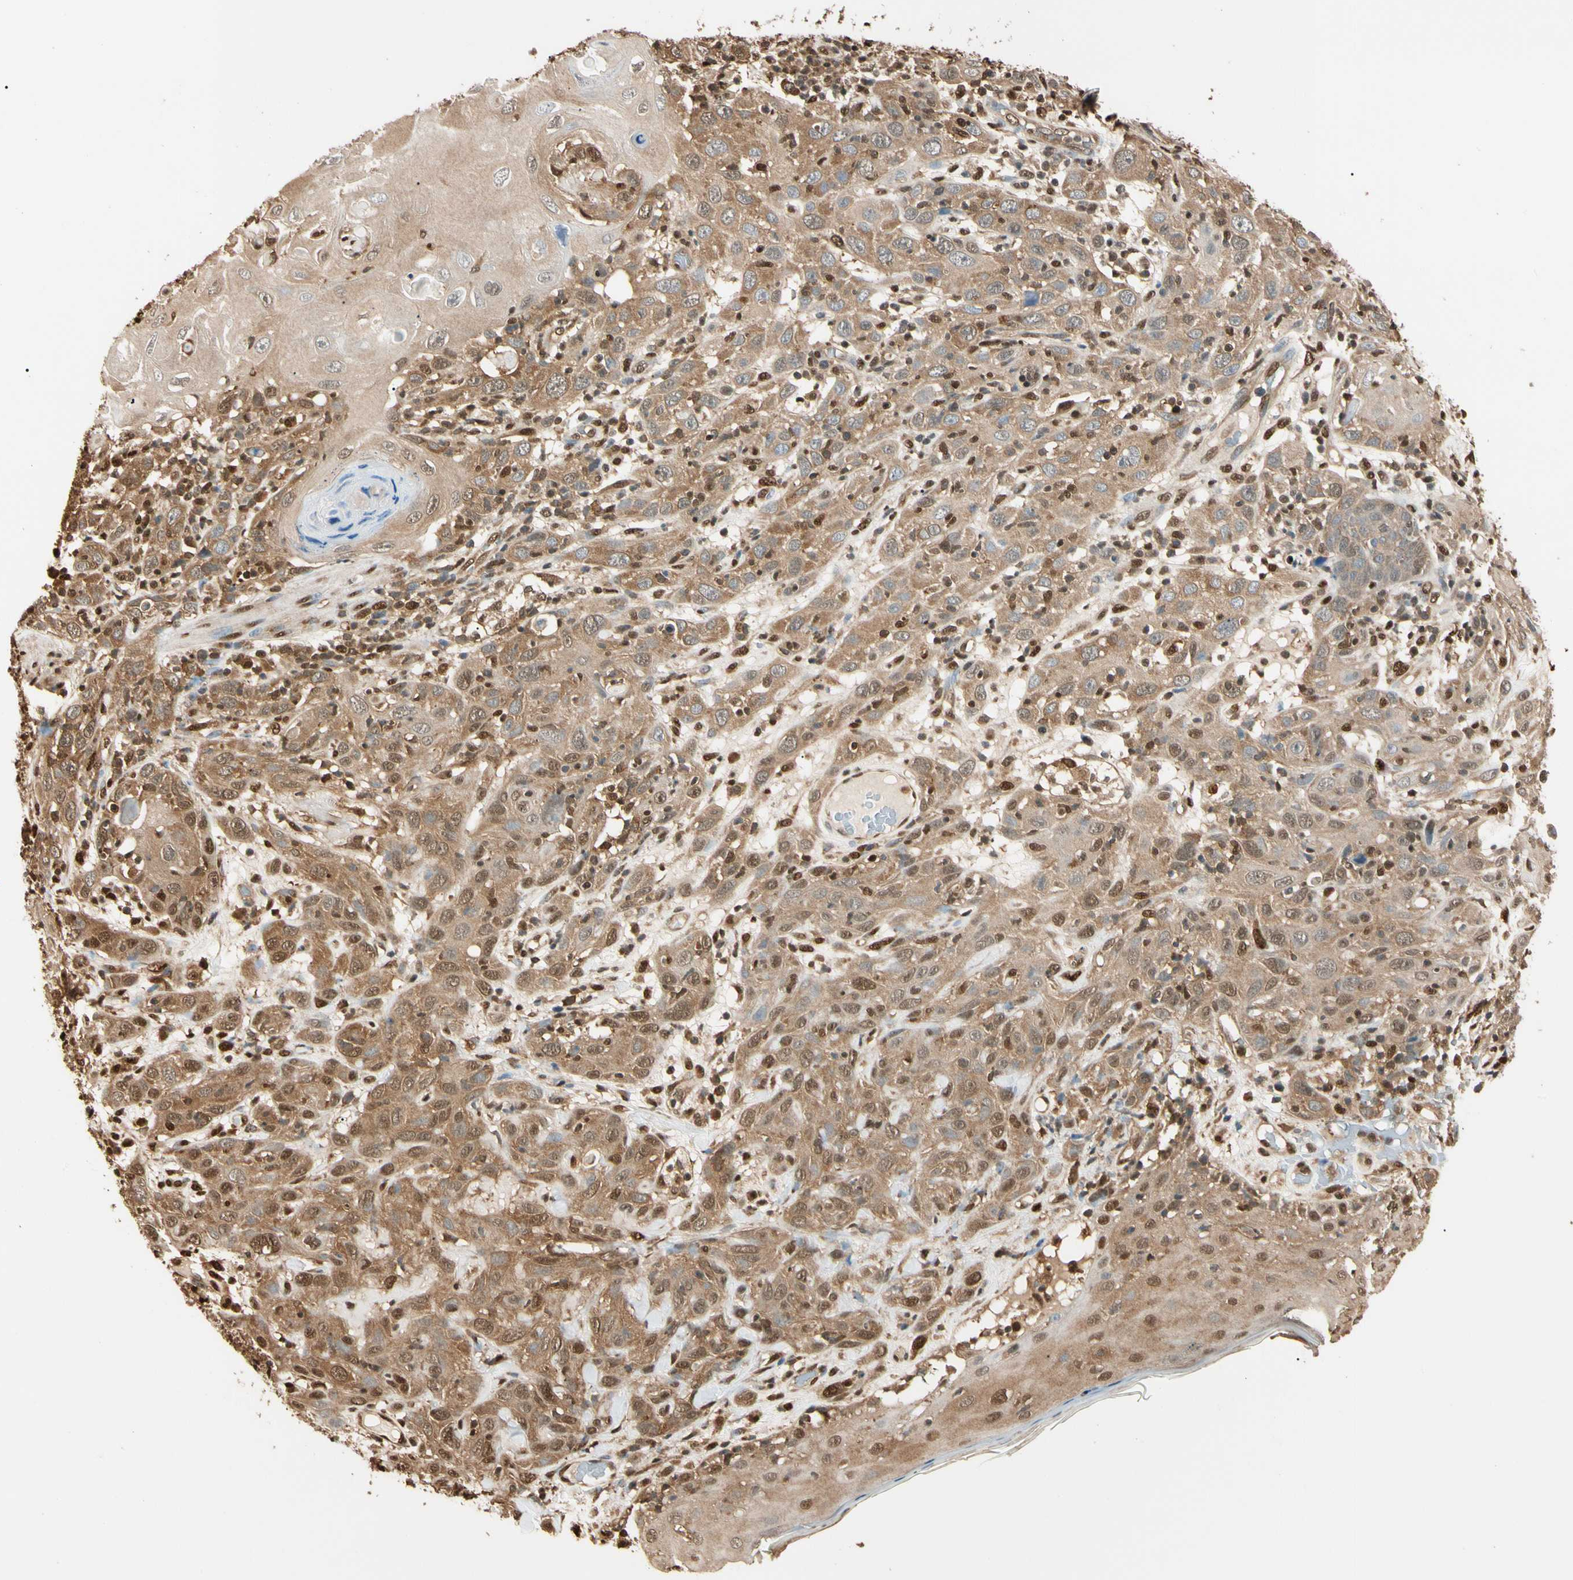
{"staining": {"intensity": "moderate", "quantity": ">75%", "location": "cytoplasmic/membranous,nuclear"}, "tissue": "skin cancer", "cell_type": "Tumor cells", "image_type": "cancer", "snomed": [{"axis": "morphology", "description": "Squamous cell carcinoma, NOS"}, {"axis": "topography", "description": "Skin"}], "caption": "Skin cancer (squamous cell carcinoma) stained with a protein marker reveals moderate staining in tumor cells.", "gene": "PNCK", "patient": {"sex": "female", "age": 88}}